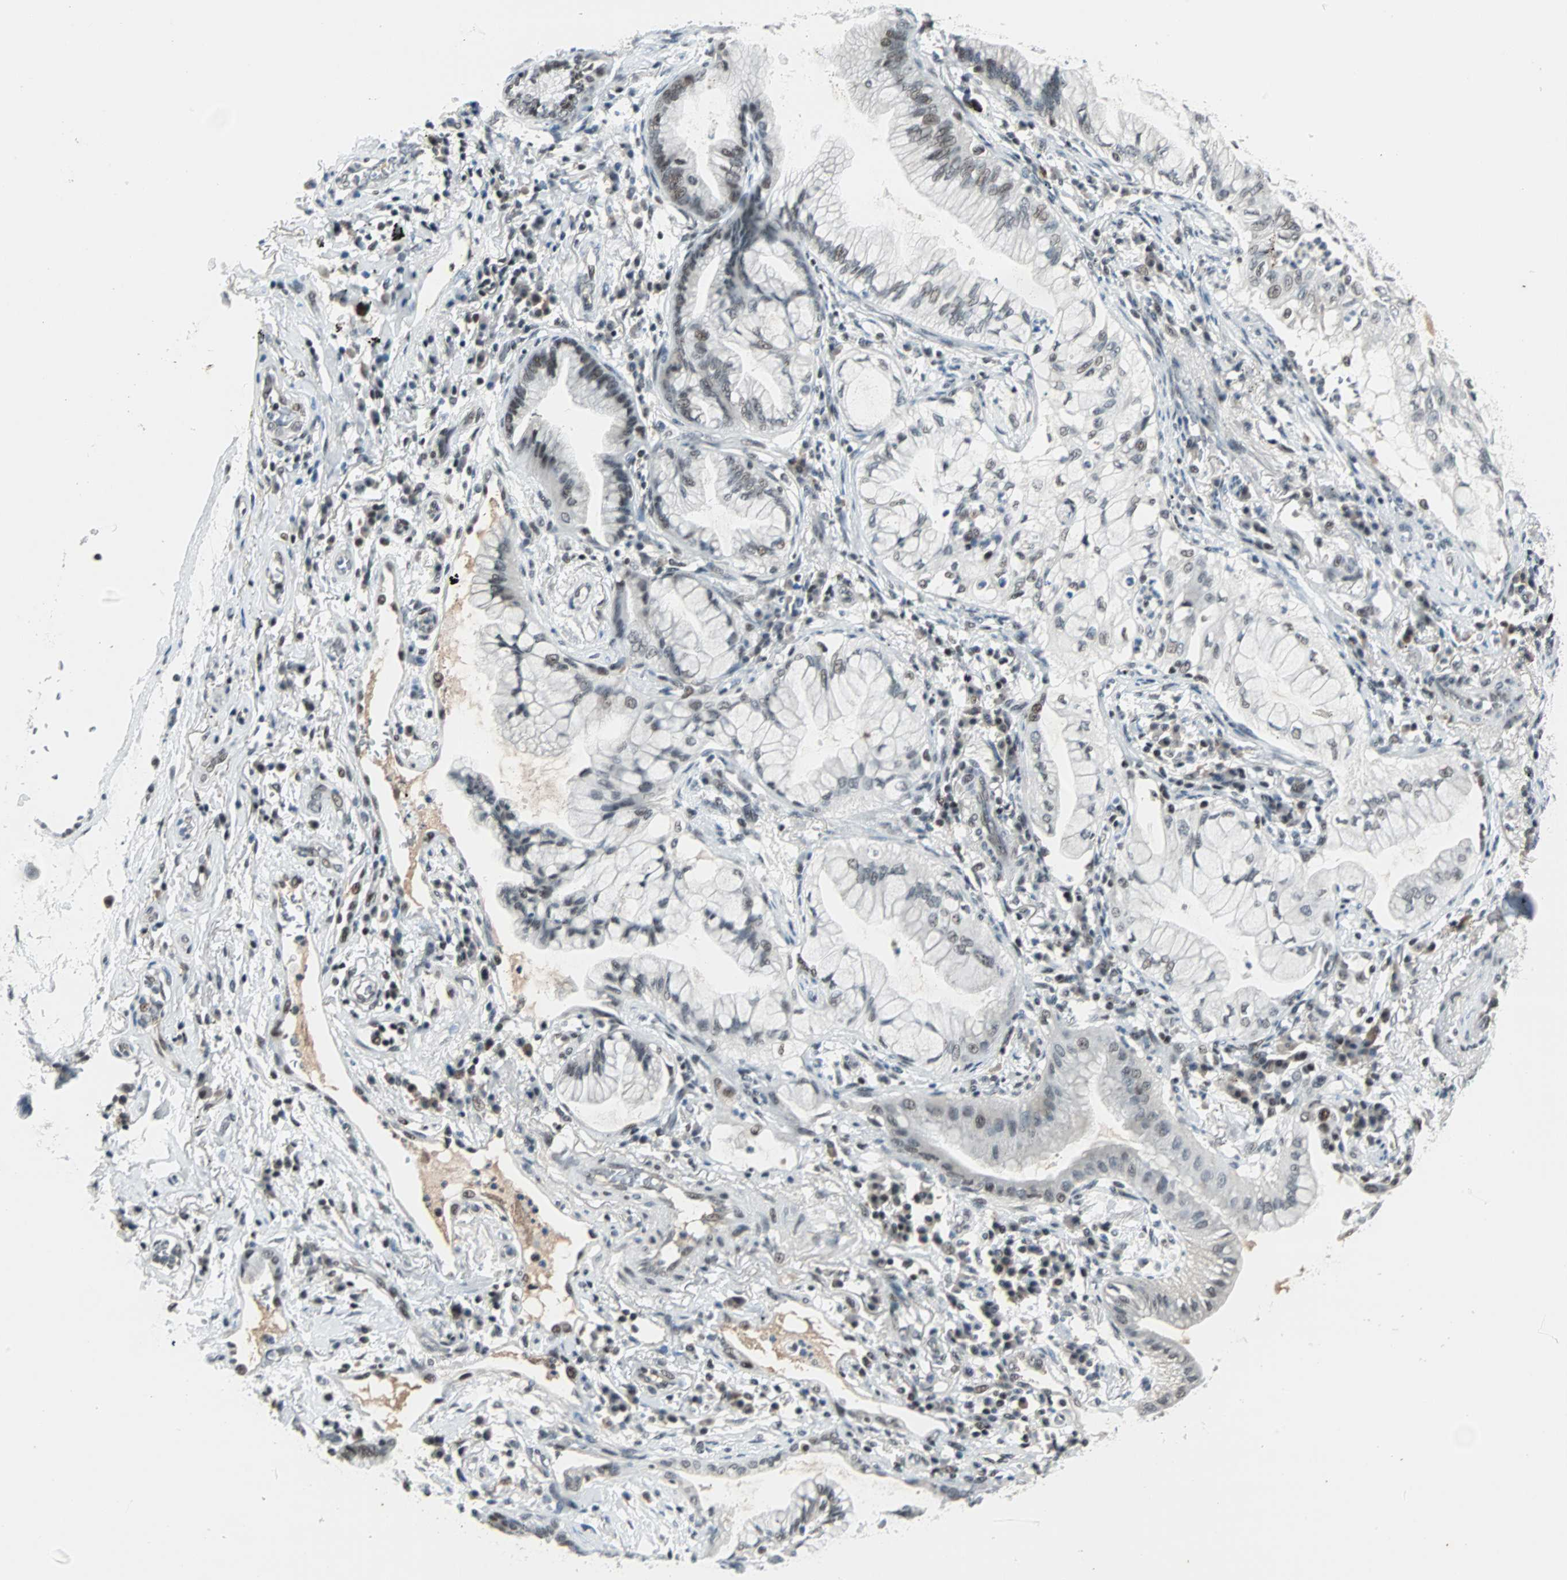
{"staining": {"intensity": "weak", "quantity": "25%-75%", "location": "nuclear"}, "tissue": "lung cancer", "cell_type": "Tumor cells", "image_type": "cancer", "snomed": [{"axis": "morphology", "description": "Adenocarcinoma, NOS"}, {"axis": "topography", "description": "Lung"}], "caption": "Immunohistochemical staining of human lung cancer (adenocarcinoma) displays low levels of weak nuclear expression in about 25%-75% of tumor cells.", "gene": "SIN3A", "patient": {"sex": "female", "age": 70}}